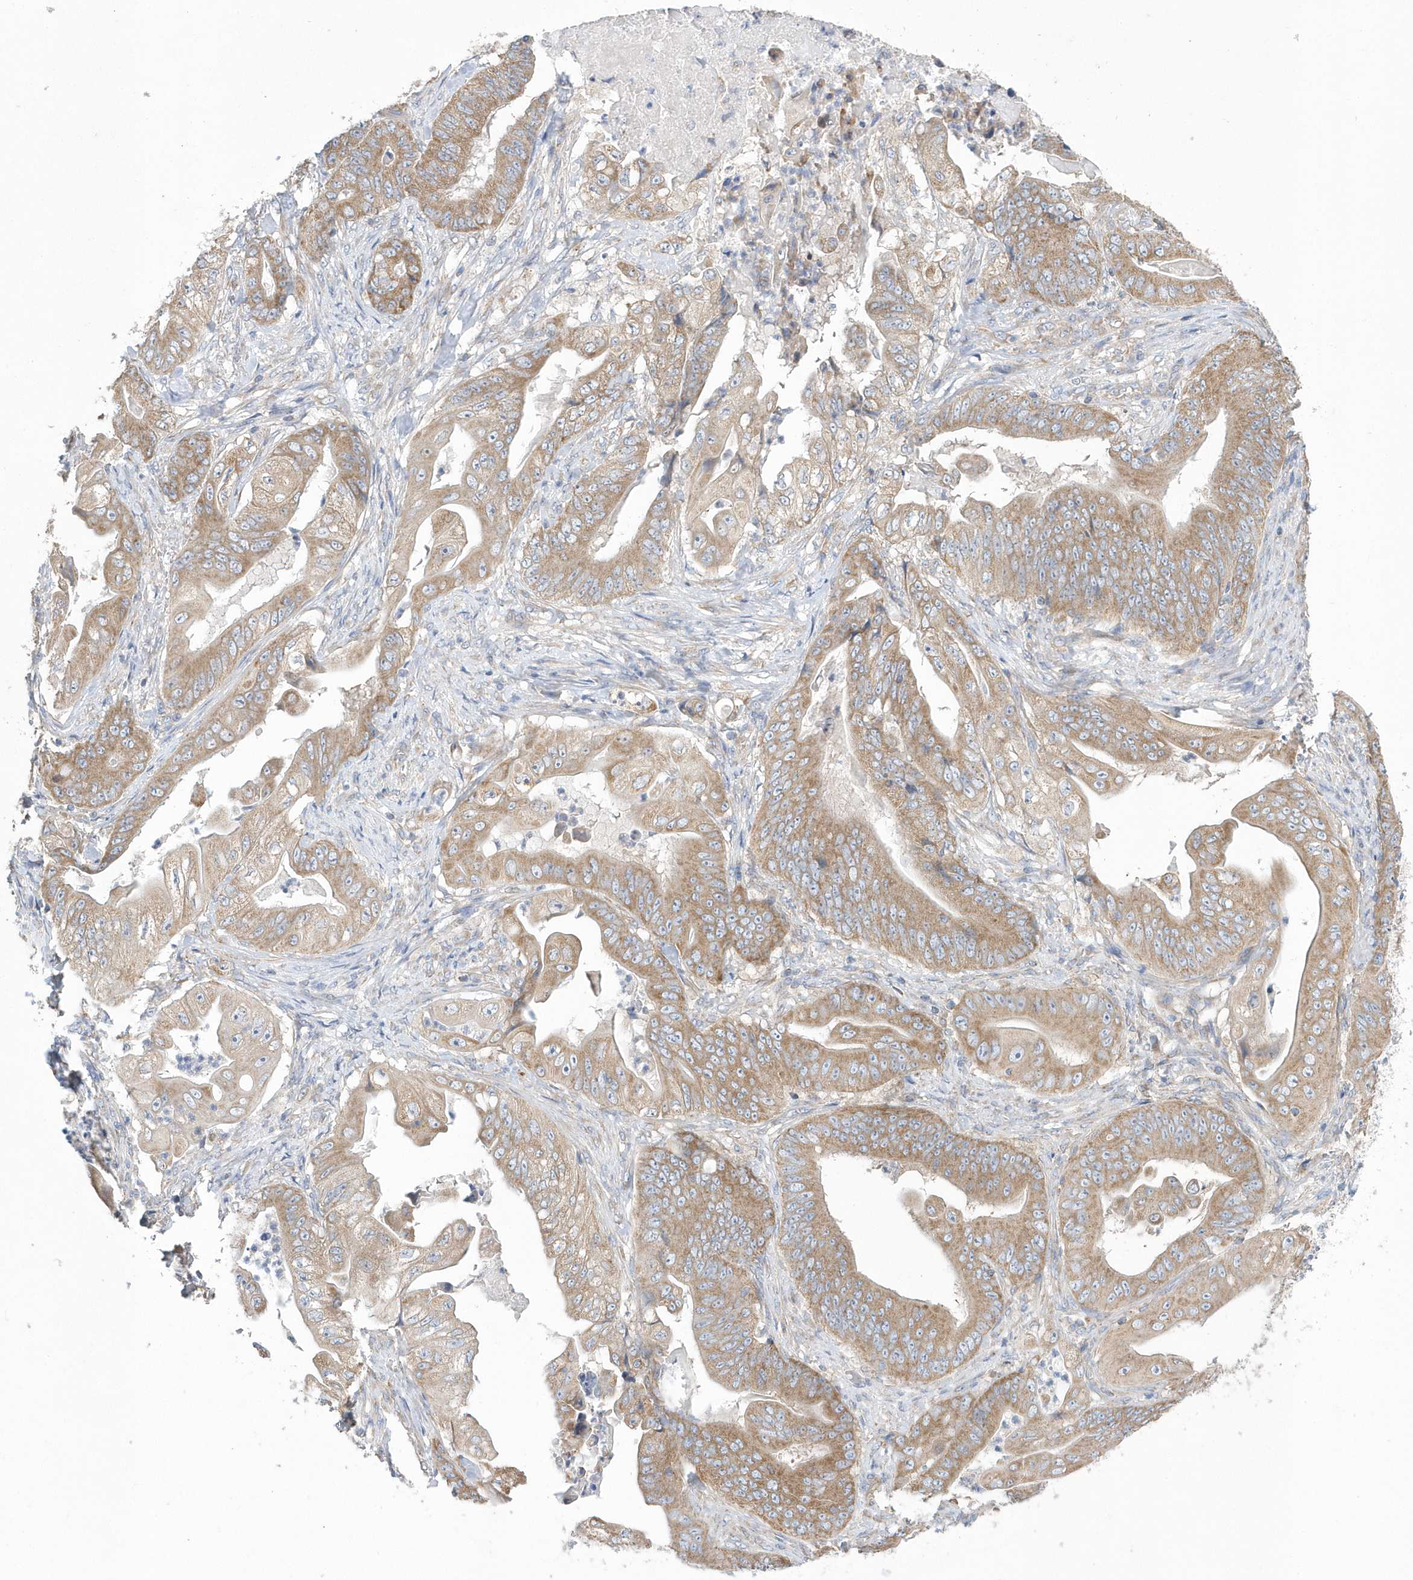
{"staining": {"intensity": "moderate", "quantity": ">75%", "location": "cytoplasmic/membranous"}, "tissue": "stomach cancer", "cell_type": "Tumor cells", "image_type": "cancer", "snomed": [{"axis": "morphology", "description": "Adenocarcinoma, NOS"}, {"axis": "topography", "description": "Stomach"}], "caption": "Stomach cancer (adenocarcinoma) was stained to show a protein in brown. There is medium levels of moderate cytoplasmic/membranous expression in approximately >75% of tumor cells.", "gene": "SPATA5", "patient": {"sex": "female", "age": 73}}